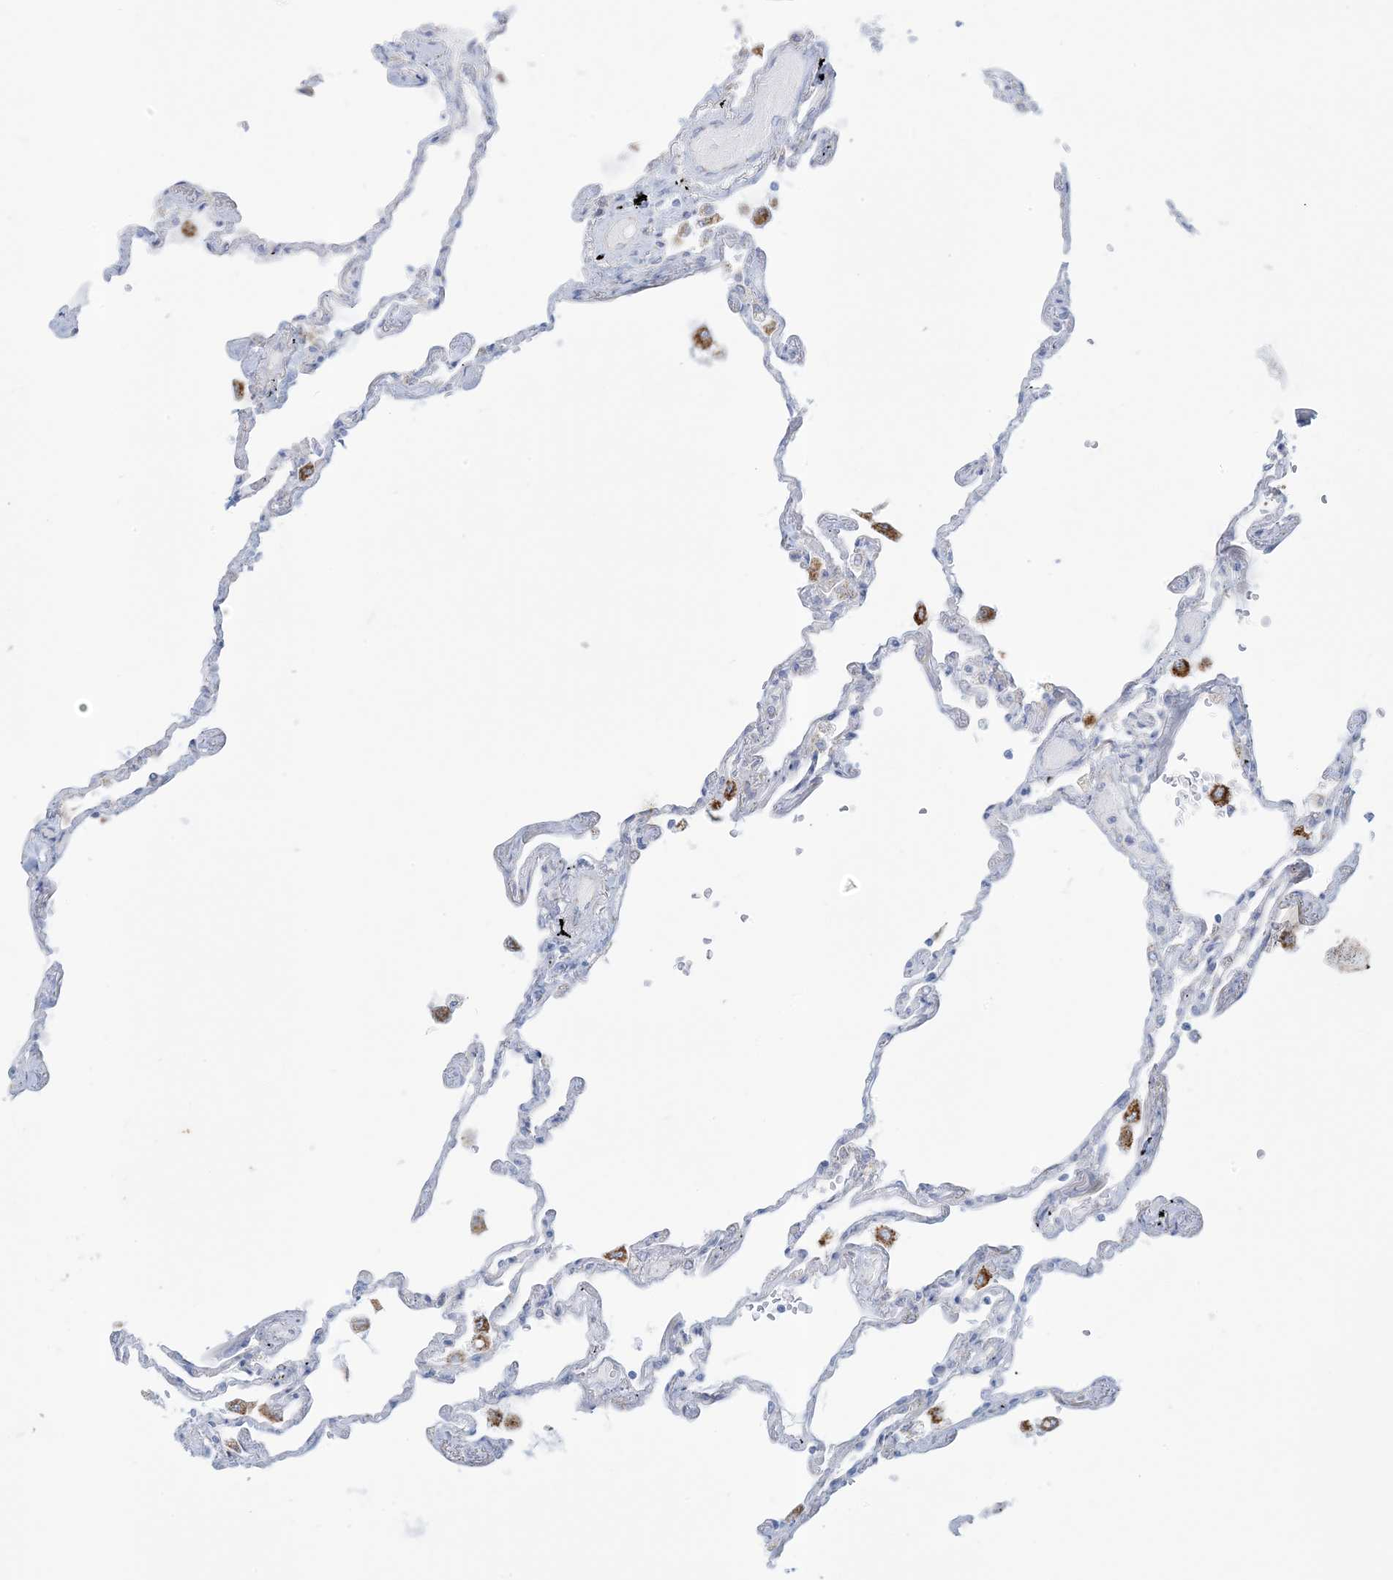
{"staining": {"intensity": "negative", "quantity": "none", "location": "none"}, "tissue": "lung", "cell_type": "Alveolar cells", "image_type": "normal", "snomed": [{"axis": "morphology", "description": "Normal tissue, NOS"}, {"axis": "topography", "description": "Lung"}], "caption": "Immunohistochemistry image of unremarkable lung: human lung stained with DAB (3,3'-diaminobenzidine) reveals no significant protein staining in alveolar cells.", "gene": "ZDHHC4", "patient": {"sex": "female", "age": 67}}